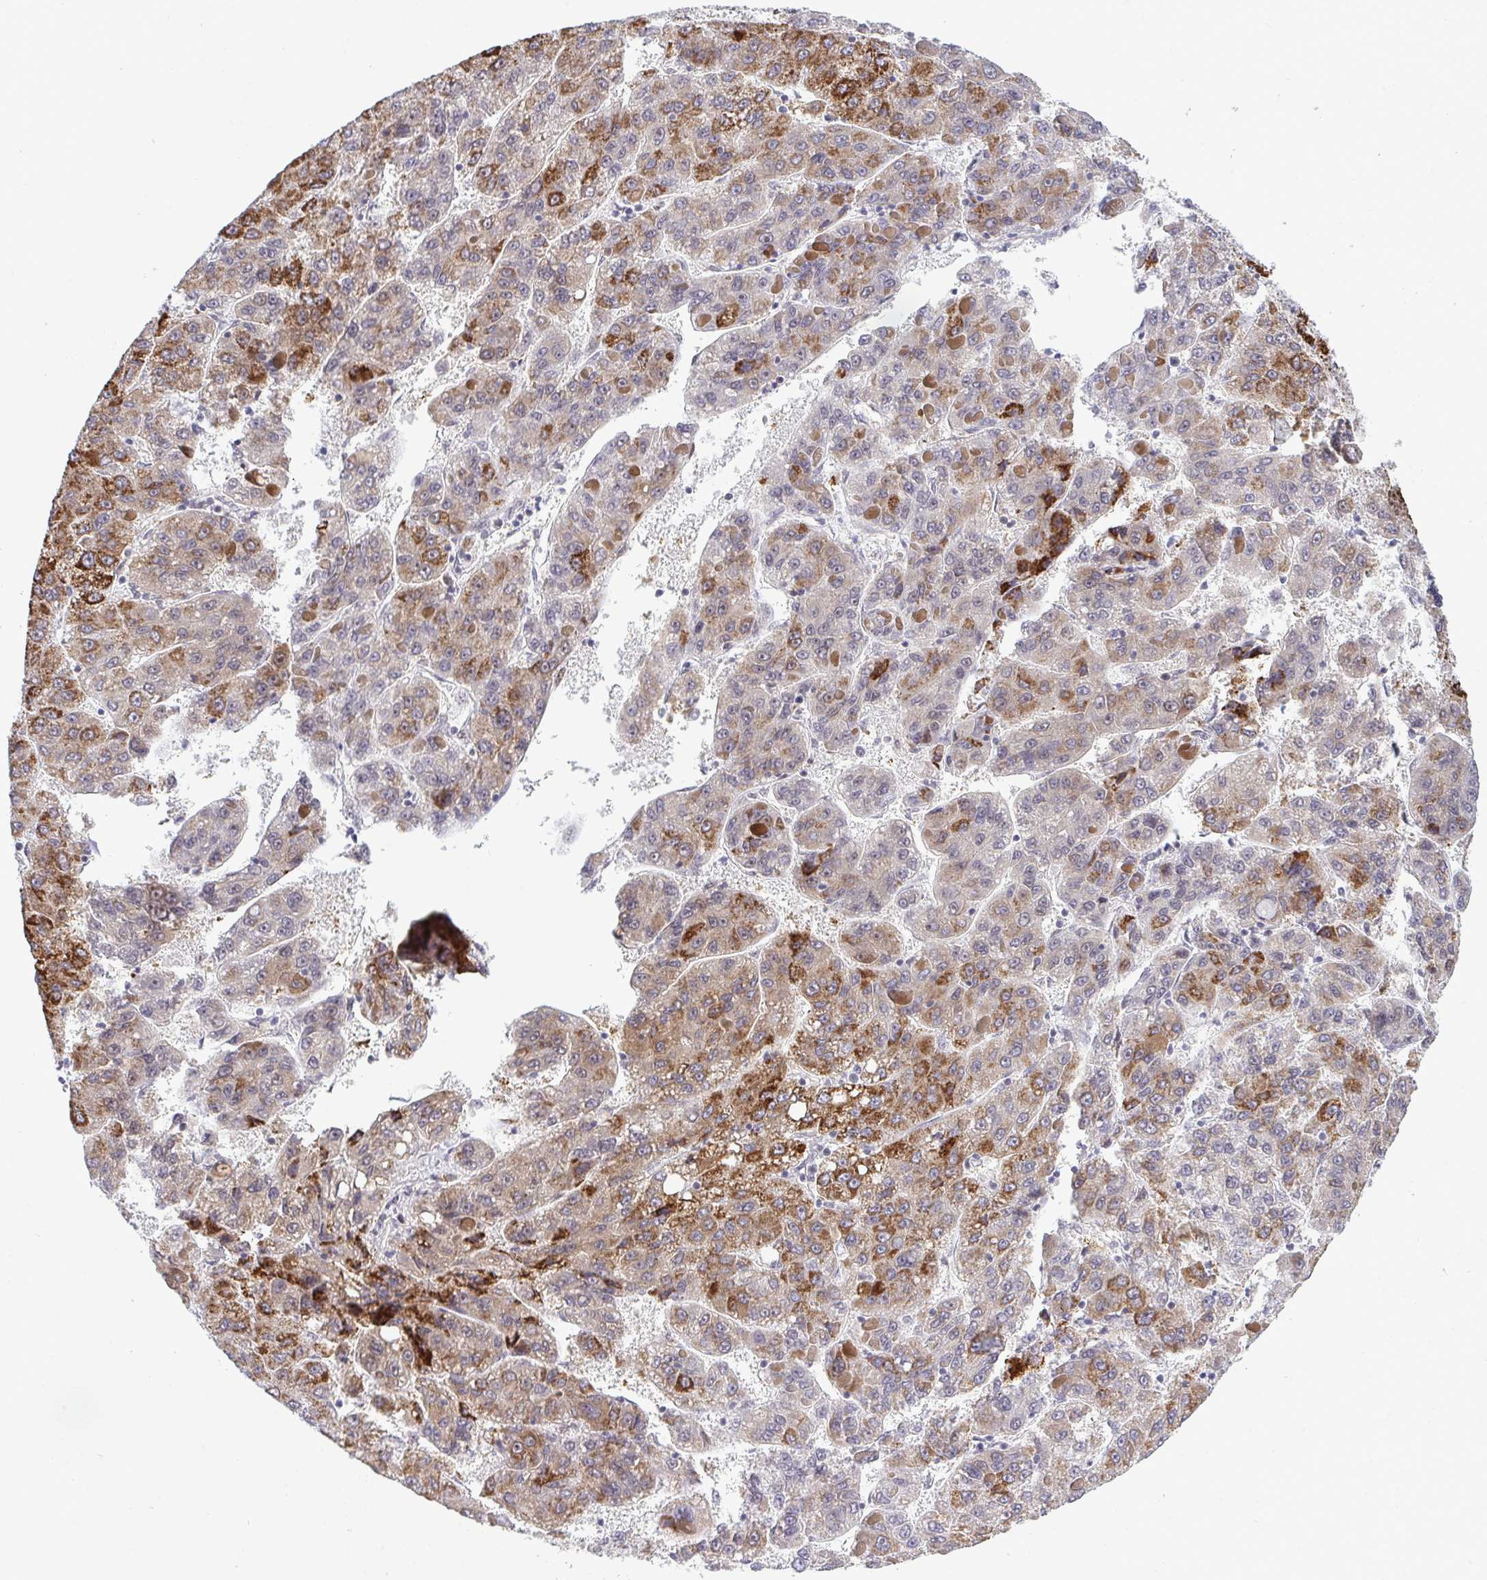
{"staining": {"intensity": "strong", "quantity": "25%-75%", "location": "cytoplasmic/membranous"}, "tissue": "liver cancer", "cell_type": "Tumor cells", "image_type": "cancer", "snomed": [{"axis": "morphology", "description": "Carcinoma, Hepatocellular, NOS"}, {"axis": "topography", "description": "Liver"}], "caption": "A high-resolution micrograph shows immunohistochemistry (IHC) staining of hepatocellular carcinoma (liver), which reveals strong cytoplasmic/membranous positivity in approximately 25%-75% of tumor cells.", "gene": "RFC4", "patient": {"sex": "female", "age": 82}}